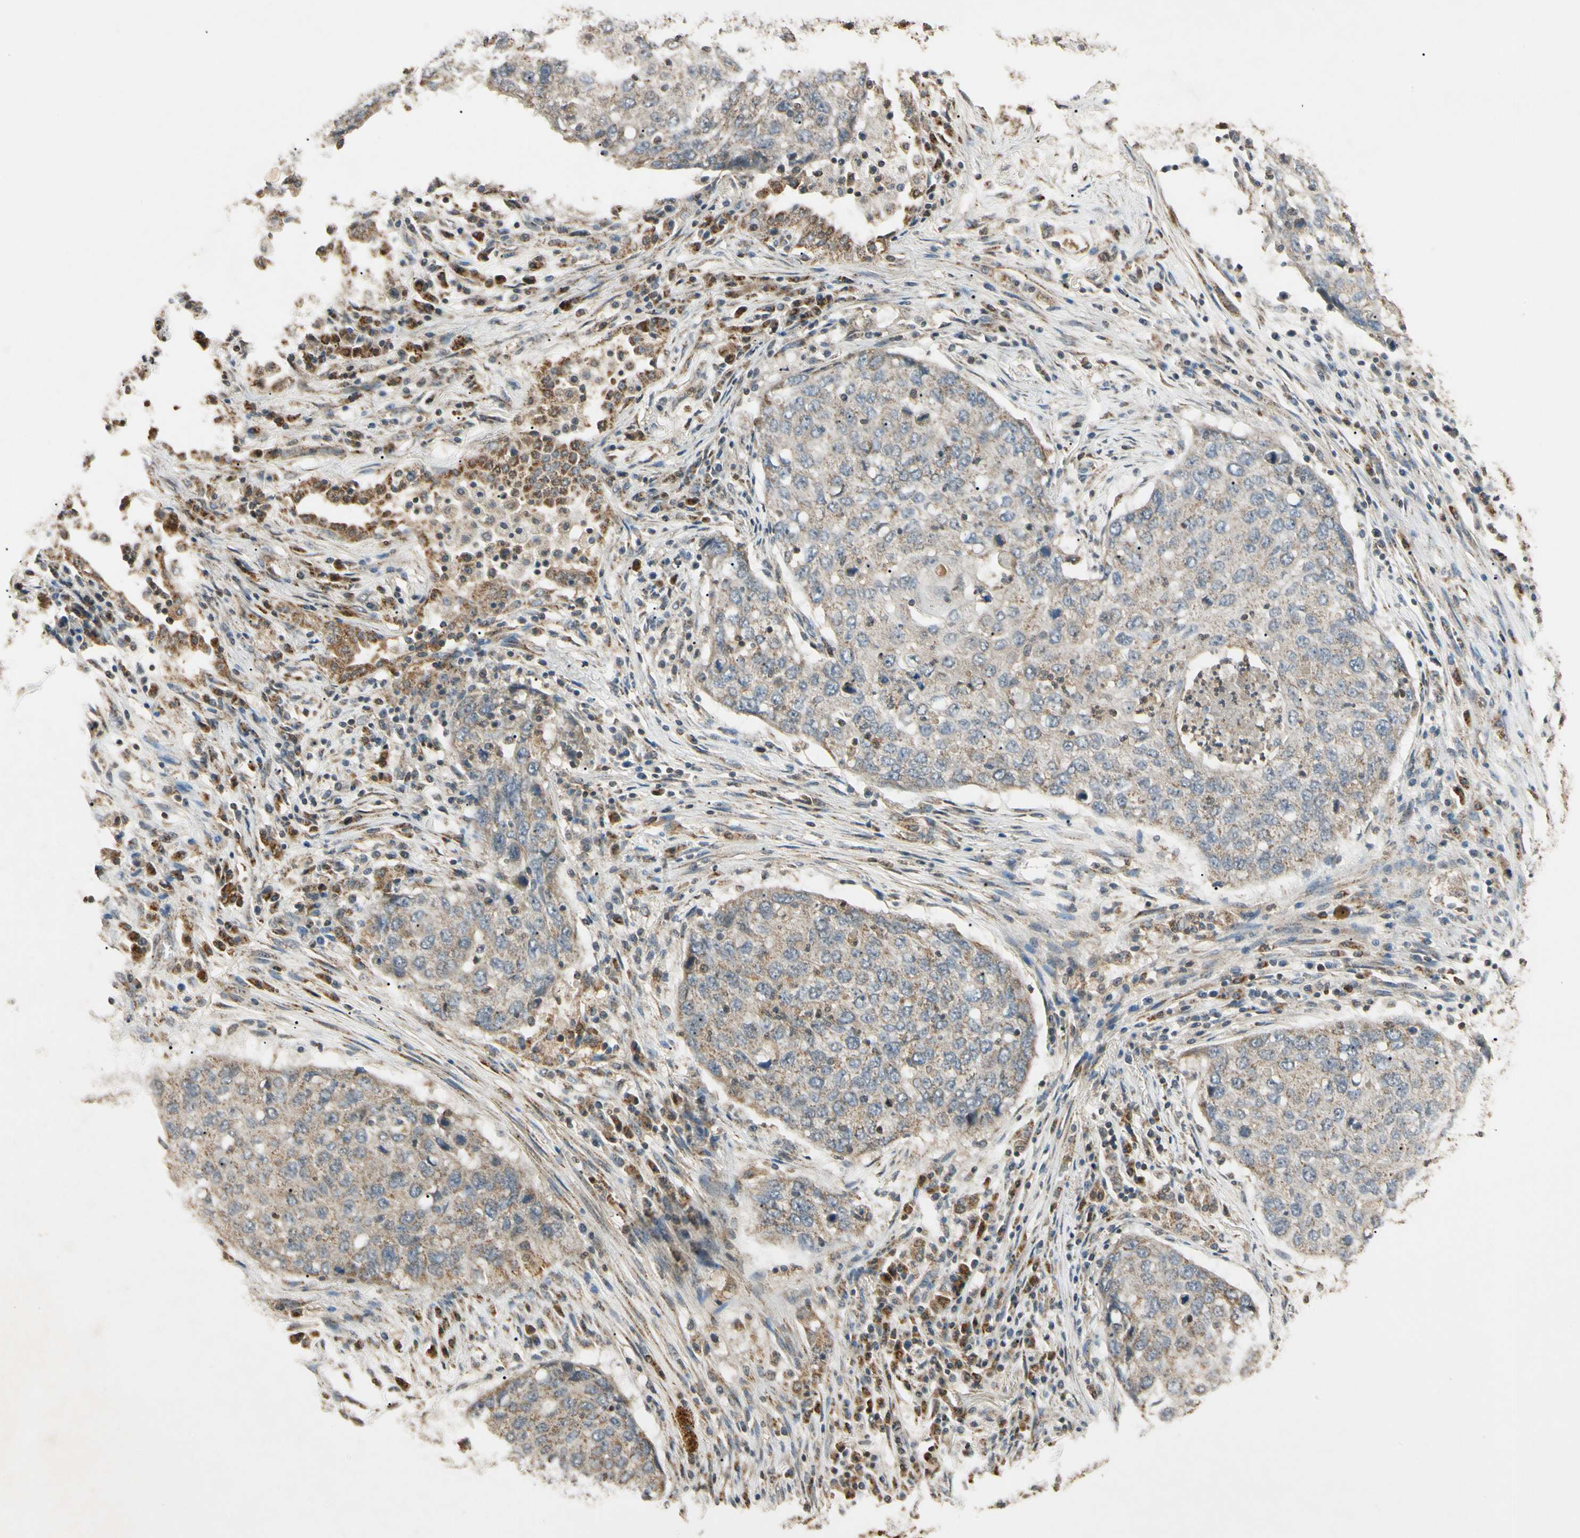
{"staining": {"intensity": "weak", "quantity": ">75%", "location": "cytoplasmic/membranous"}, "tissue": "lung cancer", "cell_type": "Tumor cells", "image_type": "cancer", "snomed": [{"axis": "morphology", "description": "Squamous cell carcinoma, NOS"}, {"axis": "topography", "description": "Lung"}], "caption": "Tumor cells reveal low levels of weak cytoplasmic/membranous expression in approximately >75% of cells in human lung squamous cell carcinoma.", "gene": "PRDX5", "patient": {"sex": "female", "age": 63}}